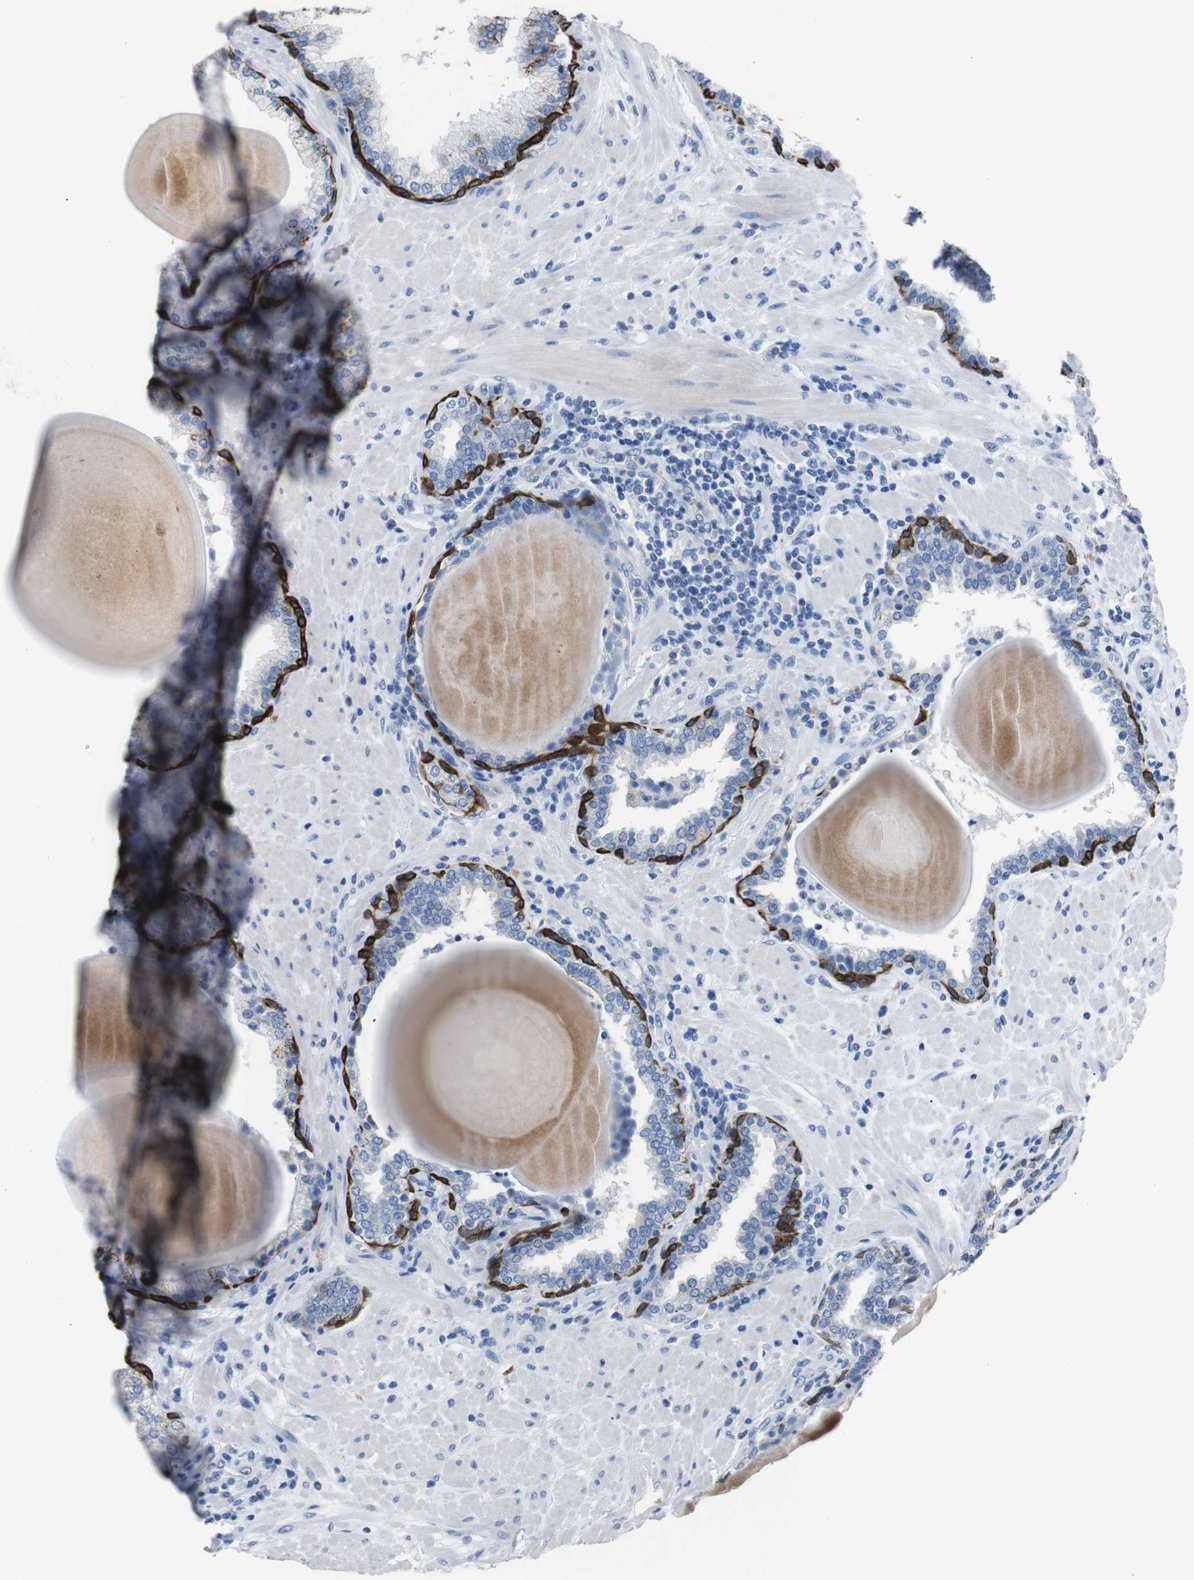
{"staining": {"intensity": "strong", "quantity": "25%-75%", "location": "cytoplasmic/membranous"}, "tissue": "prostate", "cell_type": "Glandular cells", "image_type": "normal", "snomed": [{"axis": "morphology", "description": "Normal tissue, NOS"}, {"axis": "topography", "description": "Prostate"}], "caption": "A high amount of strong cytoplasmic/membranous expression is identified in about 25%-75% of glandular cells in benign prostate.", "gene": "GJB2", "patient": {"sex": "male", "age": 51}}